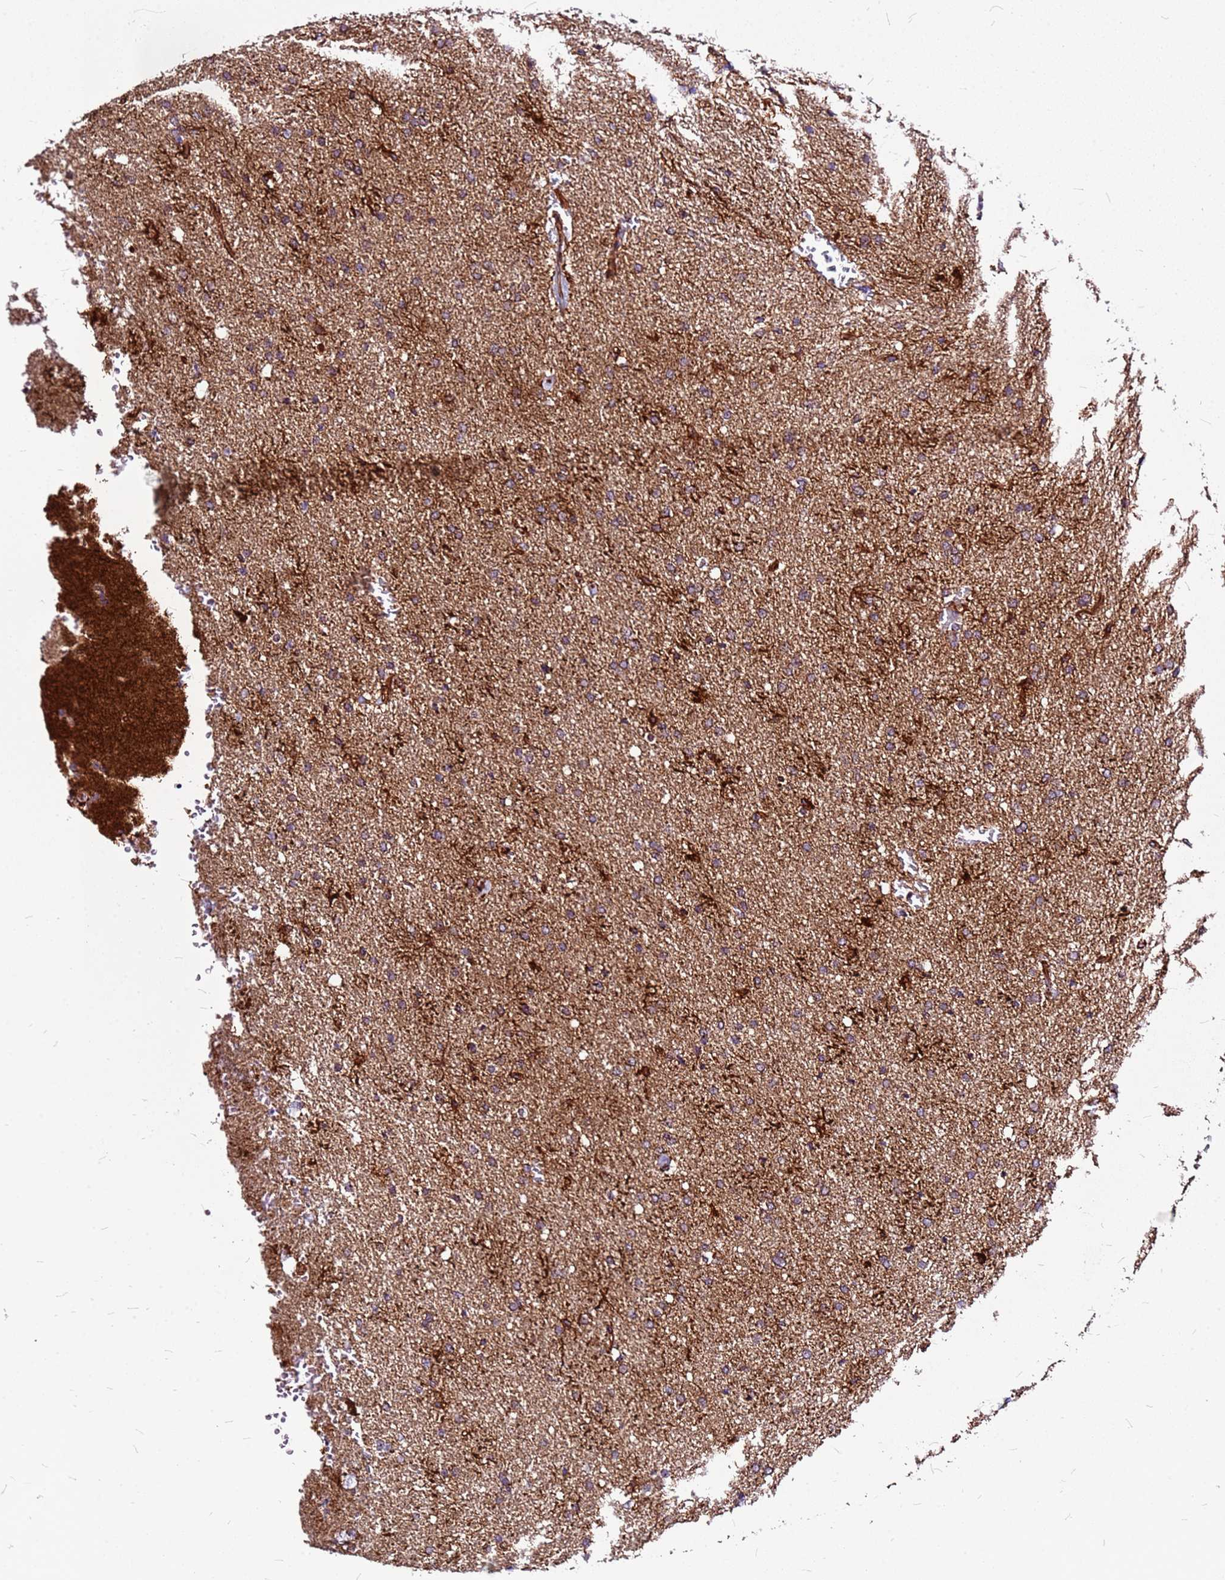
{"staining": {"intensity": "moderate", "quantity": ">75%", "location": "cytoplasmic/membranous"}, "tissue": "glioma", "cell_type": "Tumor cells", "image_type": "cancer", "snomed": [{"axis": "morphology", "description": "Glioma, malignant, High grade"}, {"axis": "topography", "description": "Brain"}], "caption": "A brown stain labels moderate cytoplasmic/membranous expression of a protein in human glioma tumor cells. The protein of interest is shown in brown color, while the nuclei are stained blue.", "gene": "TOPAZ1", "patient": {"sex": "male", "age": 72}}